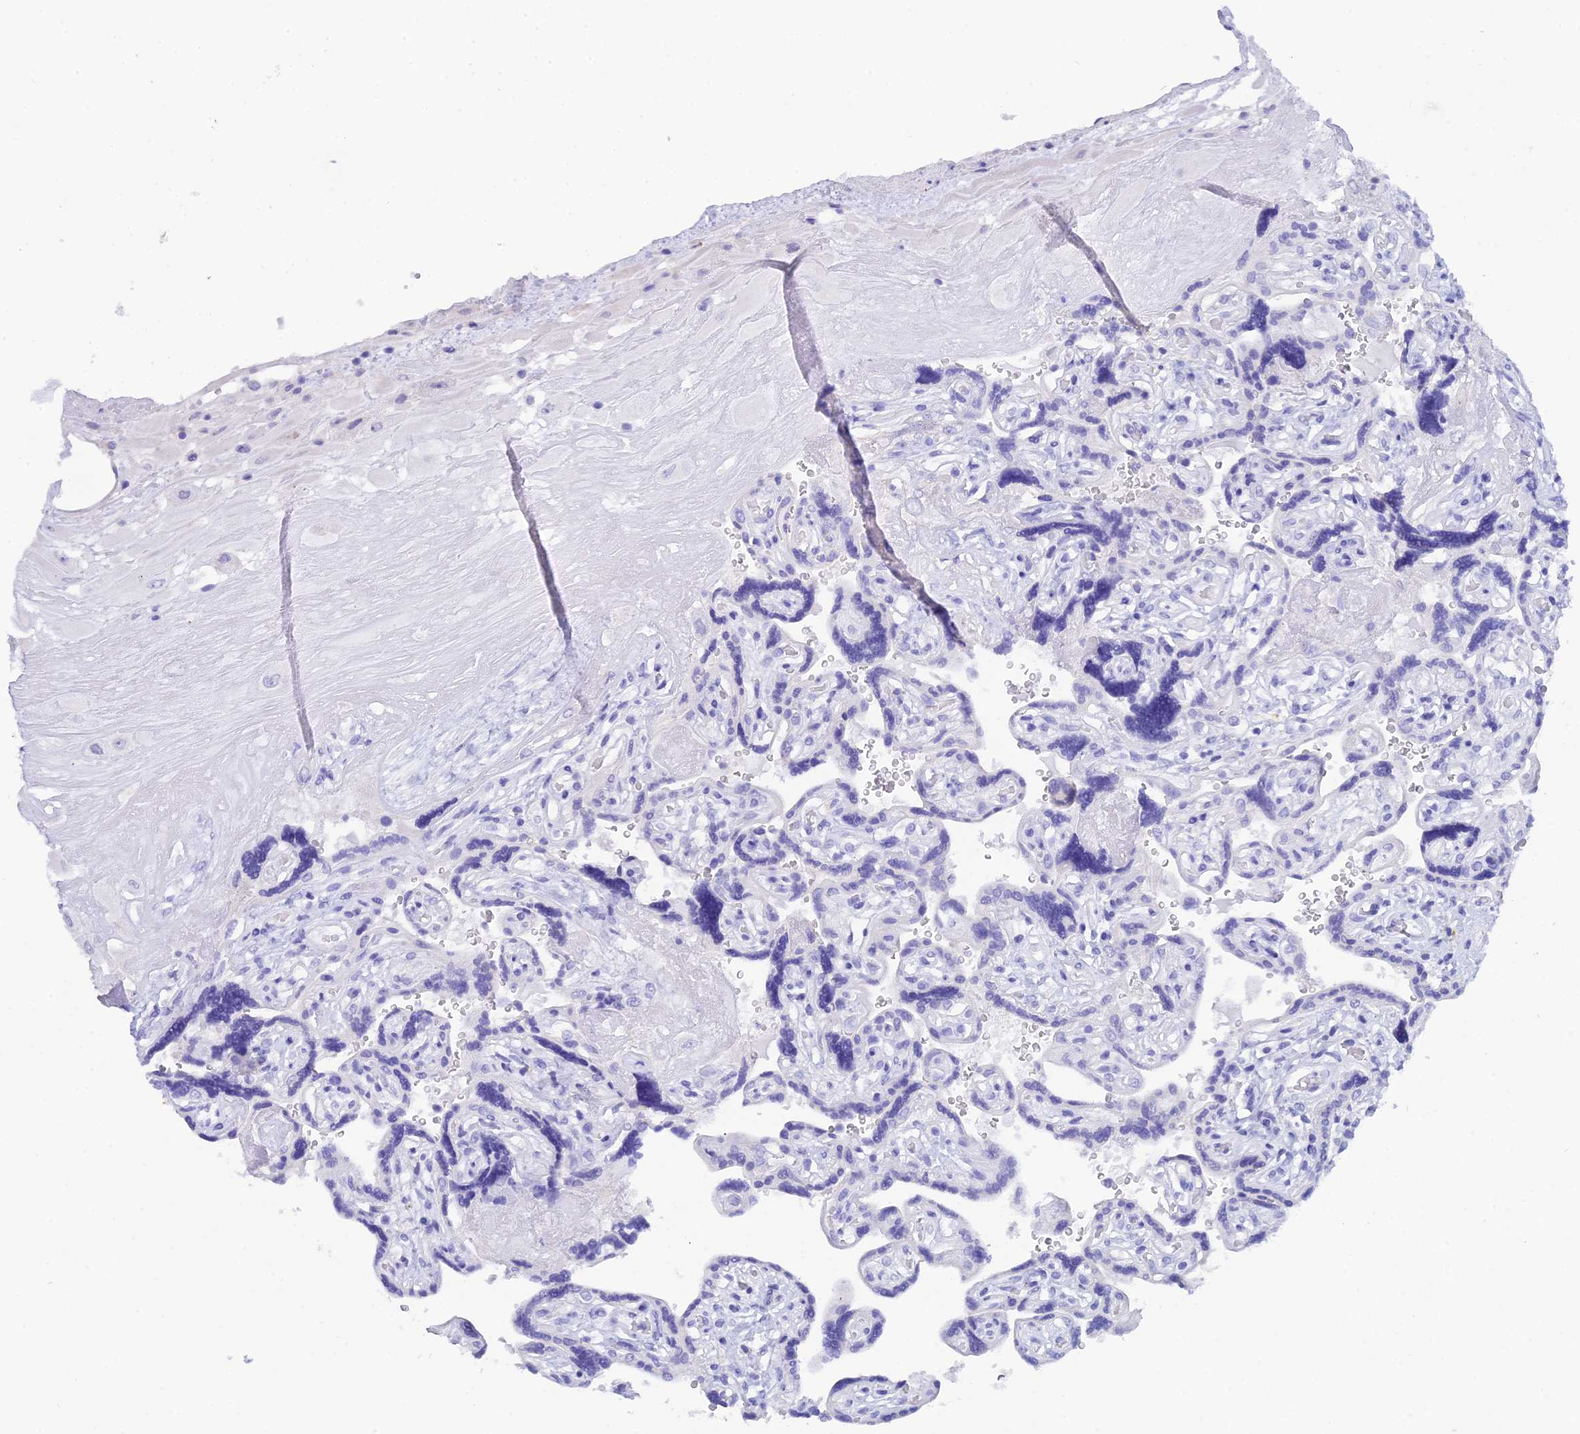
{"staining": {"intensity": "negative", "quantity": "none", "location": "none"}, "tissue": "placenta", "cell_type": "Decidual cells", "image_type": "normal", "snomed": [{"axis": "morphology", "description": "Normal tissue, NOS"}, {"axis": "topography", "description": "Placenta"}], "caption": "IHC image of unremarkable placenta: placenta stained with DAB exhibits no significant protein staining in decidual cells.", "gene": "REG1A", "patient": {"sex": "female", "age": 32}}